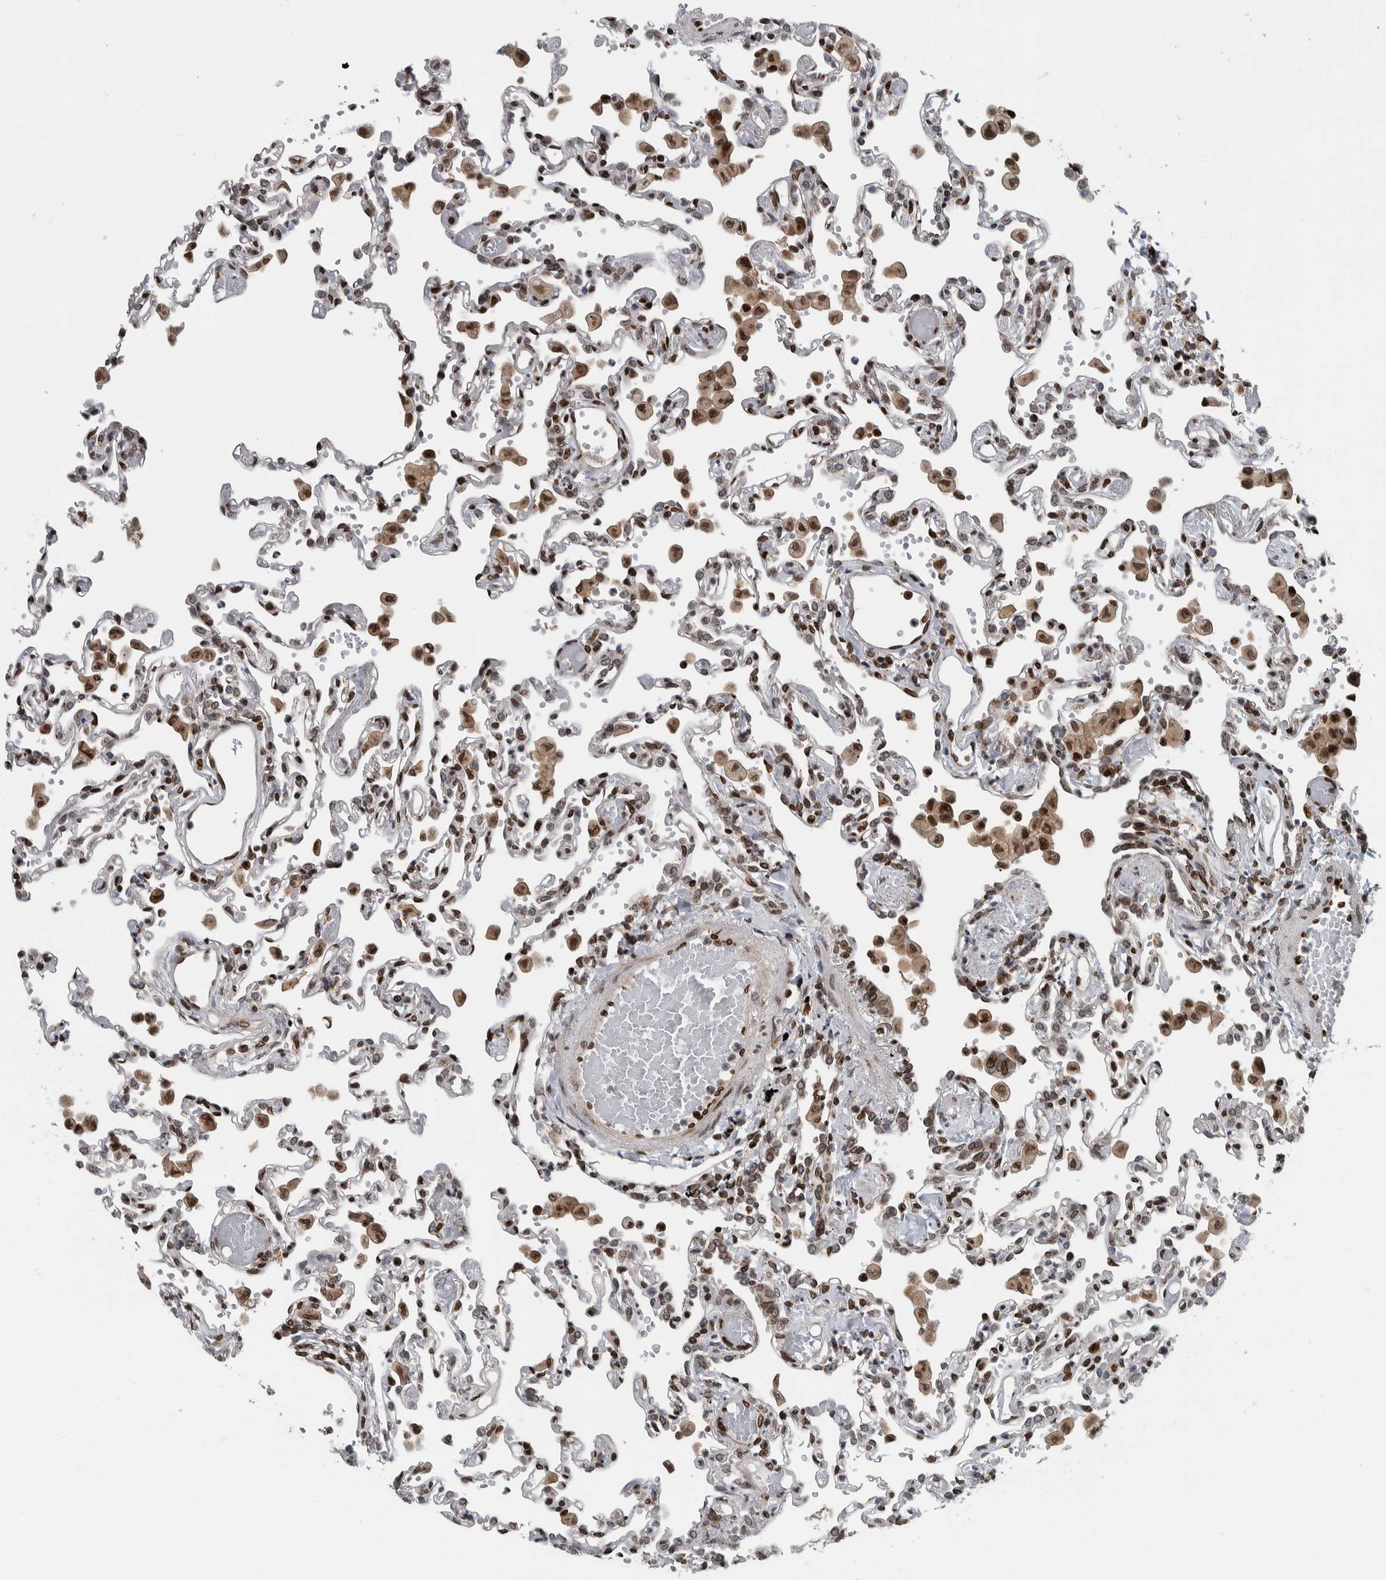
{"staining": {"intensity": "moderate", "quantity": "25%-75%", "location": "cytoplasmic/membranous,nuclear"}, "tissue": "lung", "cell_type": "Alveolar cells", "image_type": "normal", "snomed": [{"axis": "morphology", "description": "Normal tissue, NOS"}, {"axis": "topography", "description": "Bronchus"}, {"axis": "topography", "description": "Lung"}], "caption": "Human lung stained with a brown dye shows moderate cytoplasmic/membranous,nuclear positive expression in about 25%-75% of alveolar cells.", "gene": "FAM135B", "patient": {"sex": "female", "age": 49}}